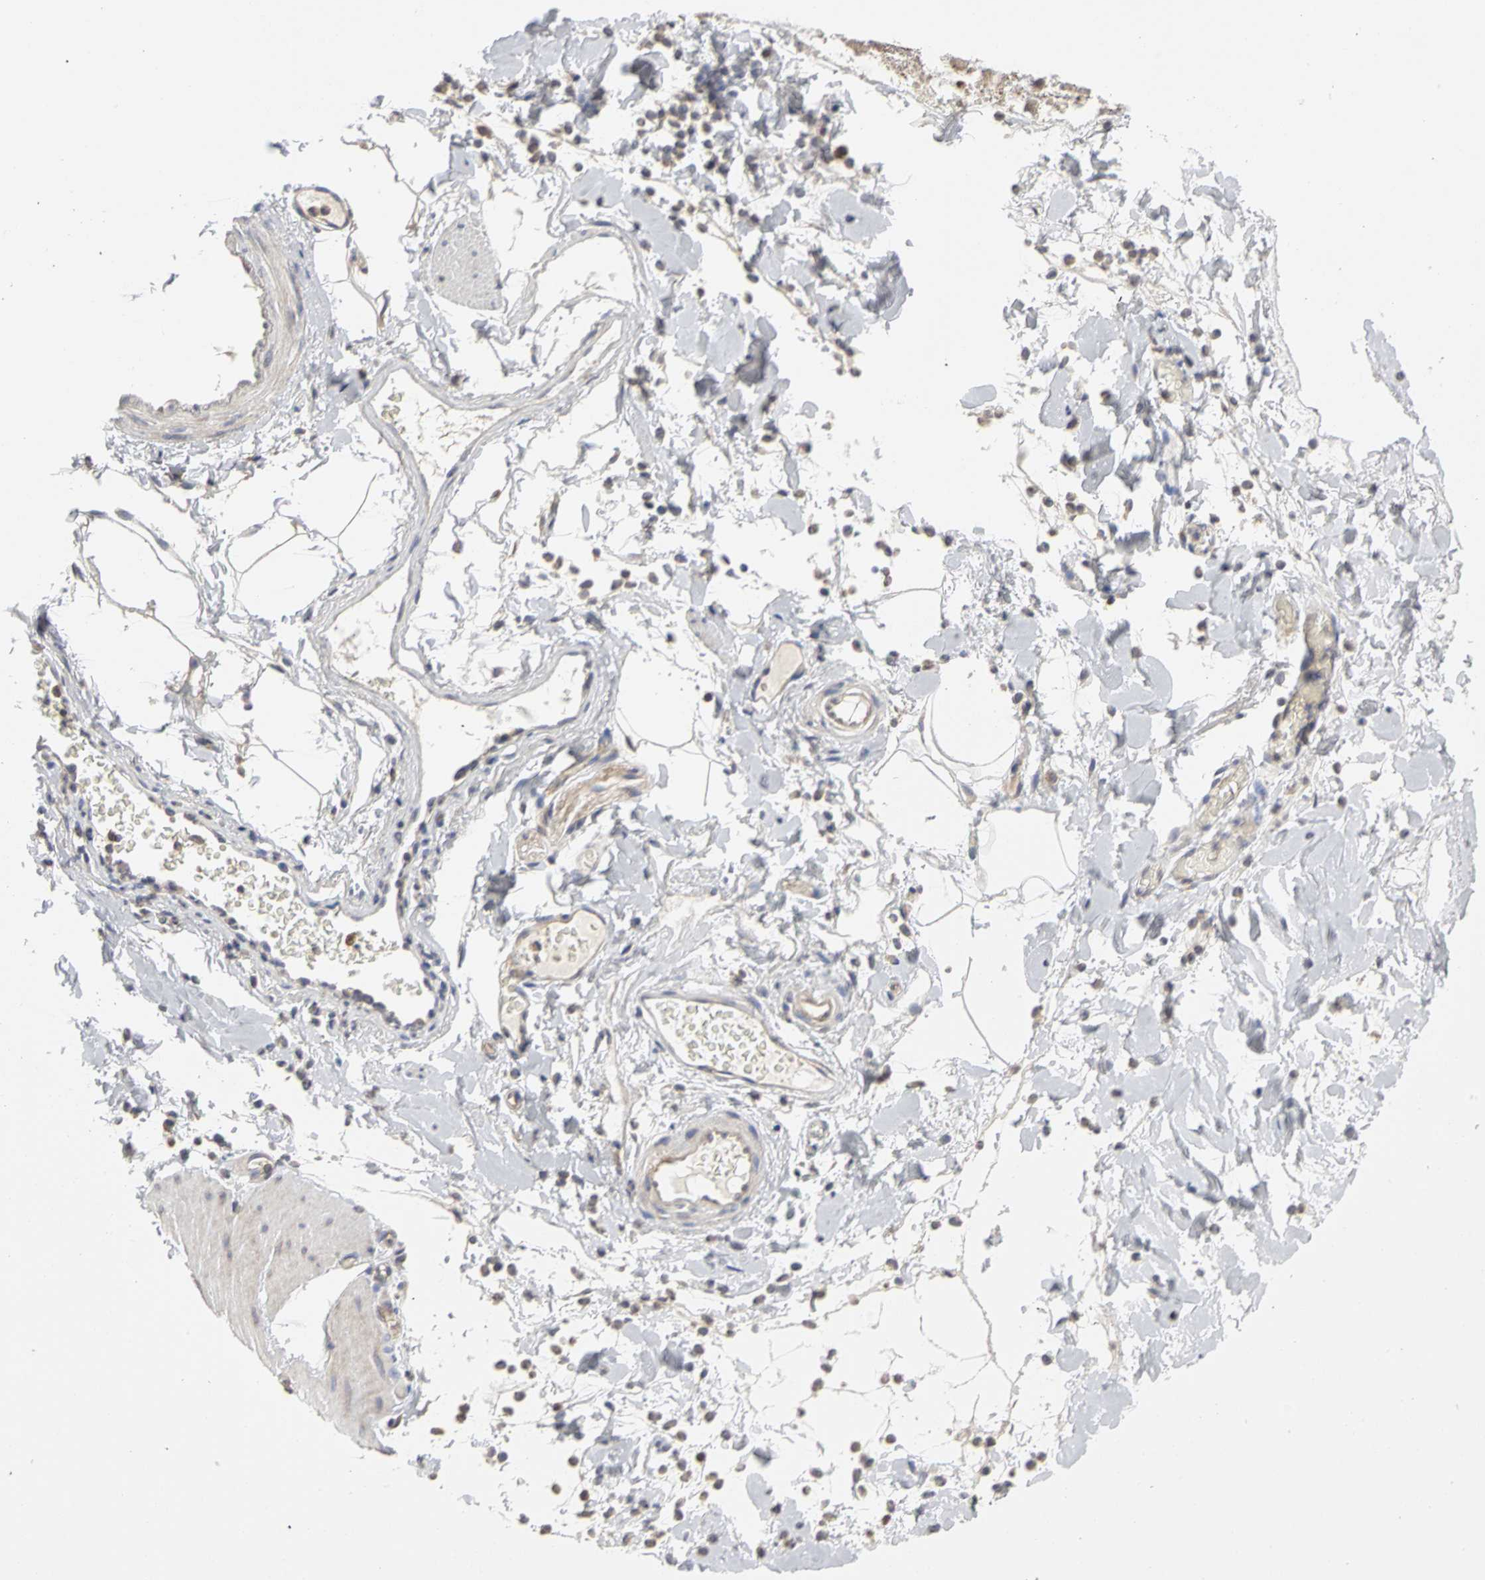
{"staining": {"intensity": "negative", "quantity": "none", "location": "none"}, "tissue": "smooth muscle", "cell_type": "Smooth muscle cells", "image_type": "normal", "snomed": [{"axis": "morphology", "description": "Normal tissue, NOS"}, {"axis": "topography", "description": "Smooth muscle"}, {"axis": "topography", "description": "Colon"}], "caption": "Histopathology image shows no protein expression in smooth muscle cells of normal smooth muscle.", "gene": "IRAK1", "patient": {"sex": "male", "age": 67}}